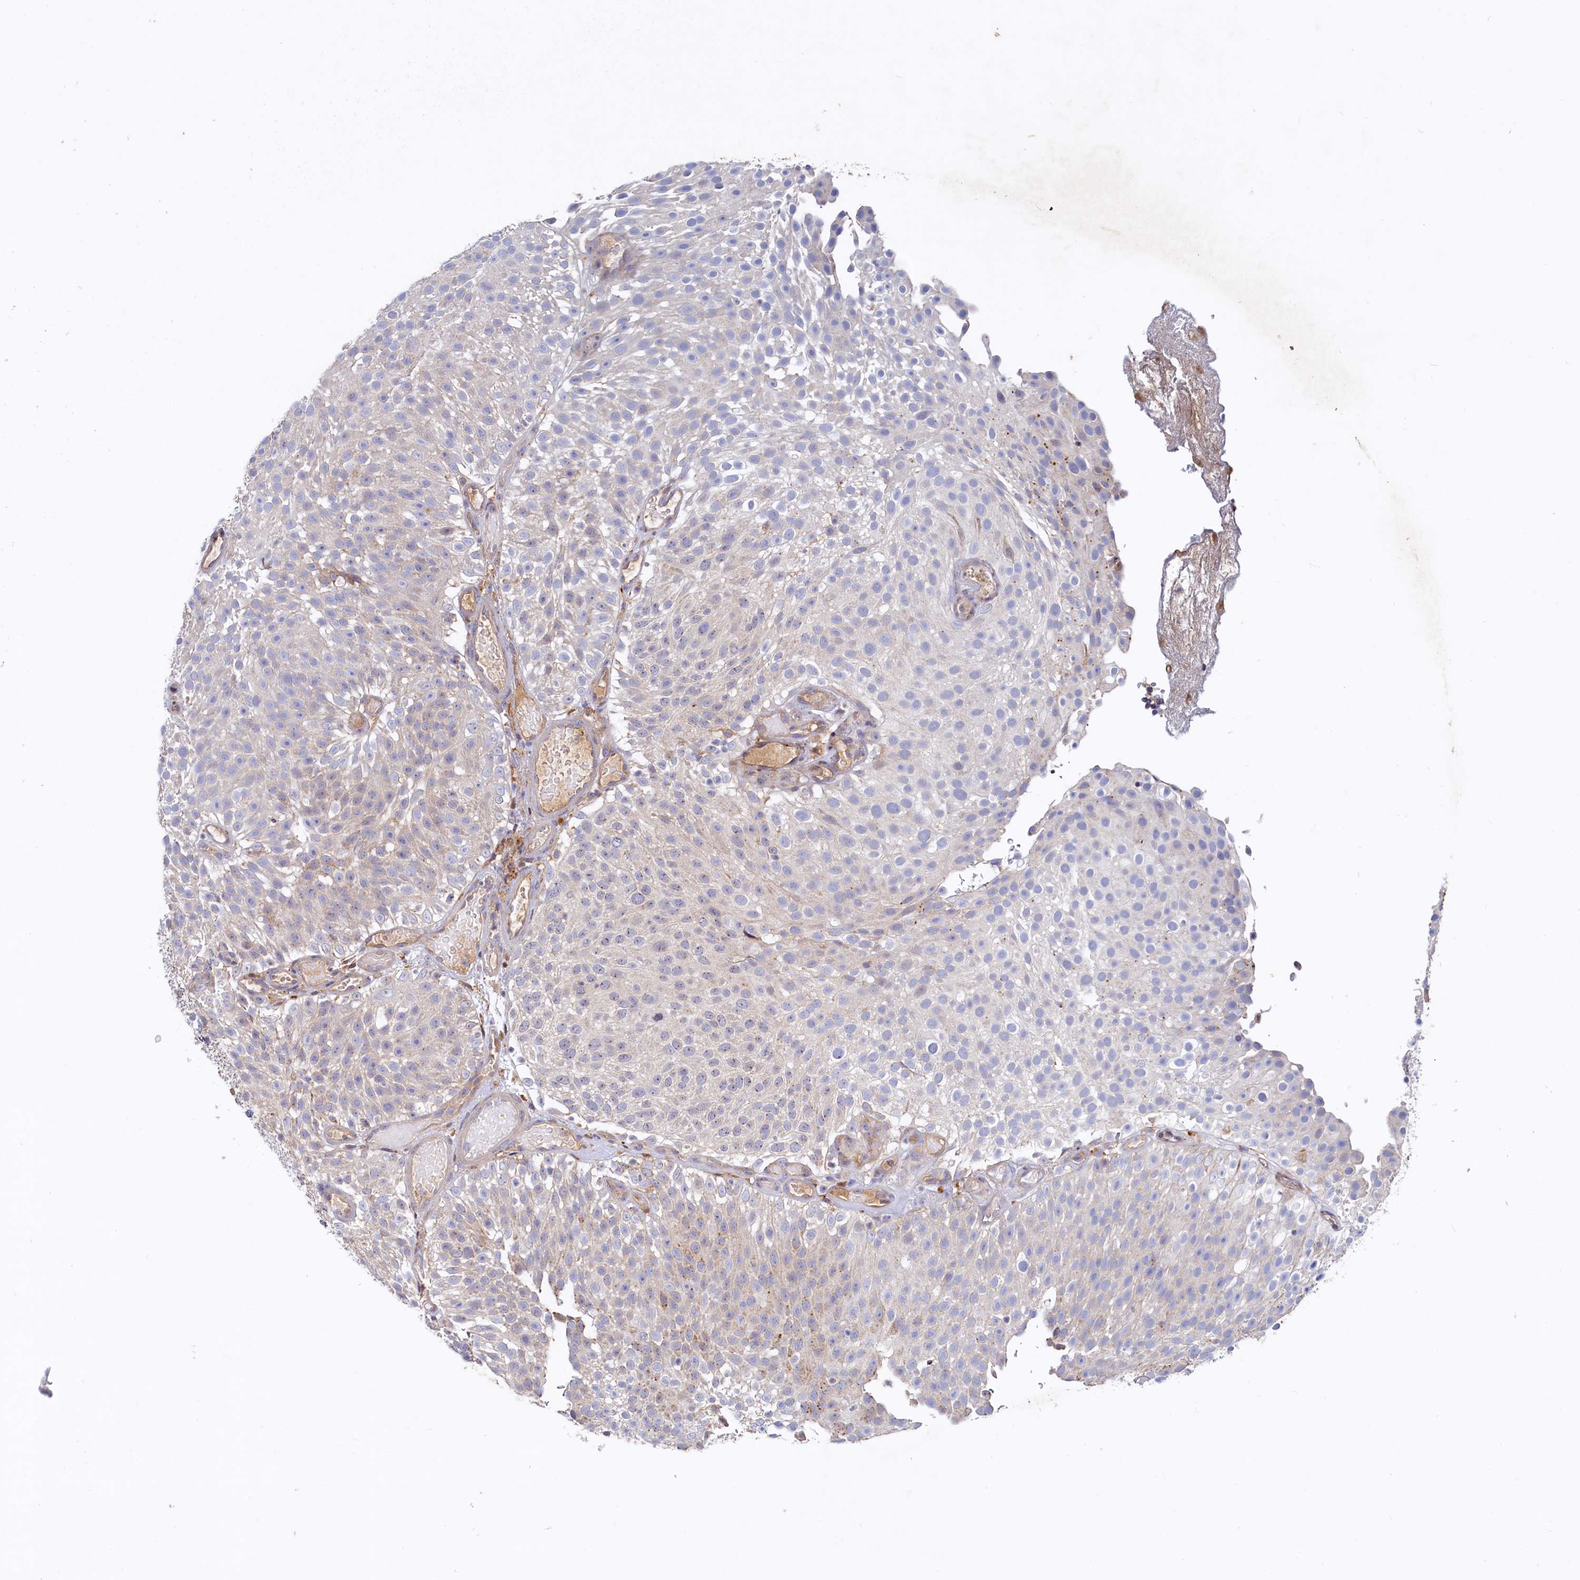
{"staining": {"intensity": "weak", "quantity": "<25%", "location": "cytoplasmic/membranous"}, "tissue": "urothelial cancer", "cell_type": "Tumor cells", "image_type": "cancer", "snomed": [{"axis": "morphology", "description": "Urothelial carcinoma, Low grade"}, {"axis": "topography", "description": "Urinary bladder"}], "caption": "Tumor cells show no significant expression in low-grade urothelial carcinoma.", "gene": "RGS7BP", "patient": {"sex": "male", "age": 78}}